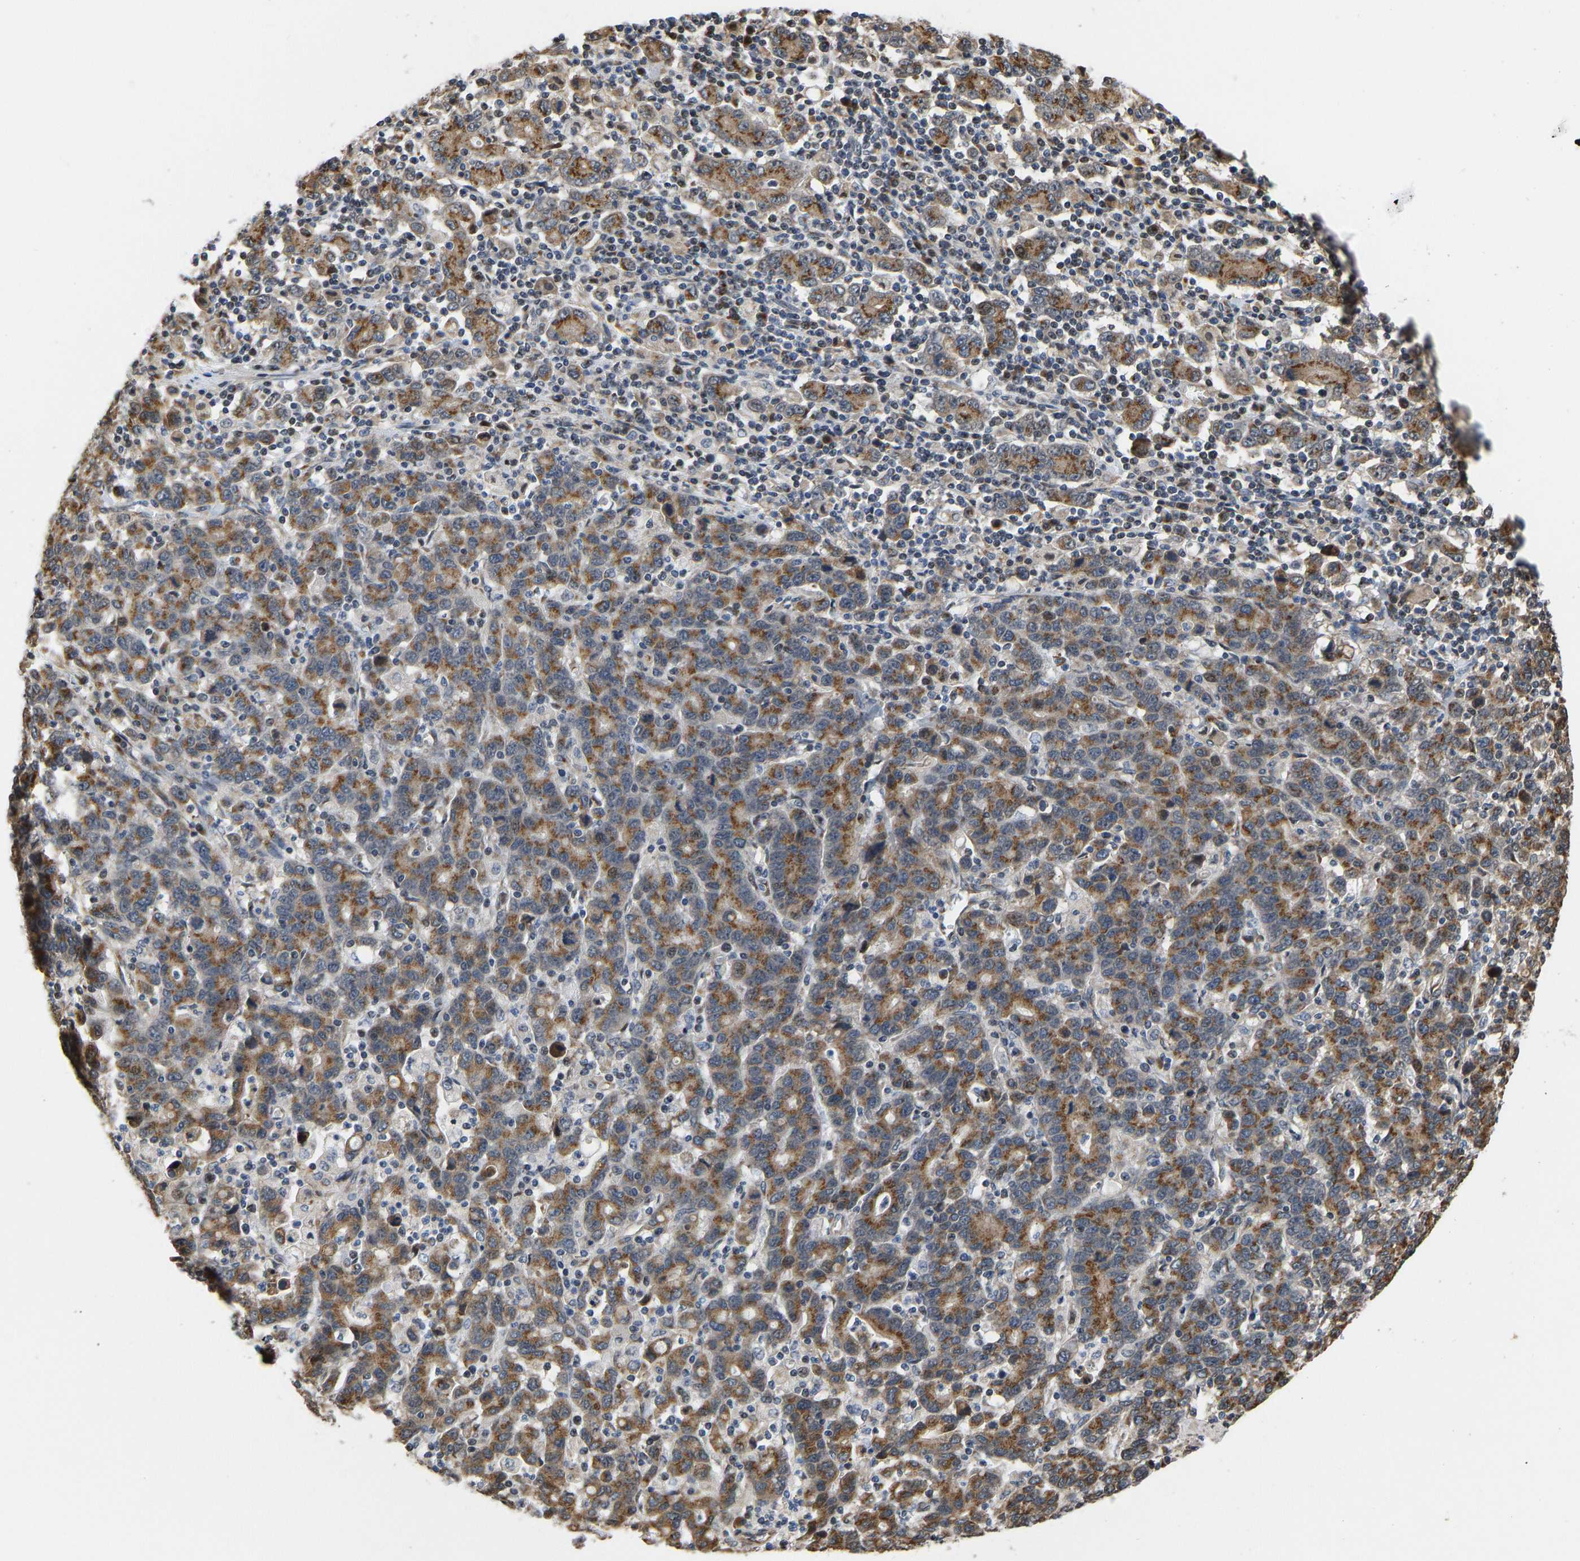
{"staining": {"intensity": "moderate", "quantity": ">75%", "location": "cytoplasmic/membranous"}, "tissue": "stomach cancer", "cell_type": "Tumor cells", "image_type": "cancer", "snomed": [{"axis": "morphology", "description": "Adenocarcinoma, NOS"}, {"axis": "topography", "description": "Stomach, upper"}], "caption": "Moderate cytoplasmic/membranous protein positivity is appreciated in approximately >75% of tumor cells in stomach adenocarcinoma. Ihc stains the protein of interest in brown and the nuclei are stained blue.", "gene": "YIPF4", "patient": {"sex": "male", "age": 69}}